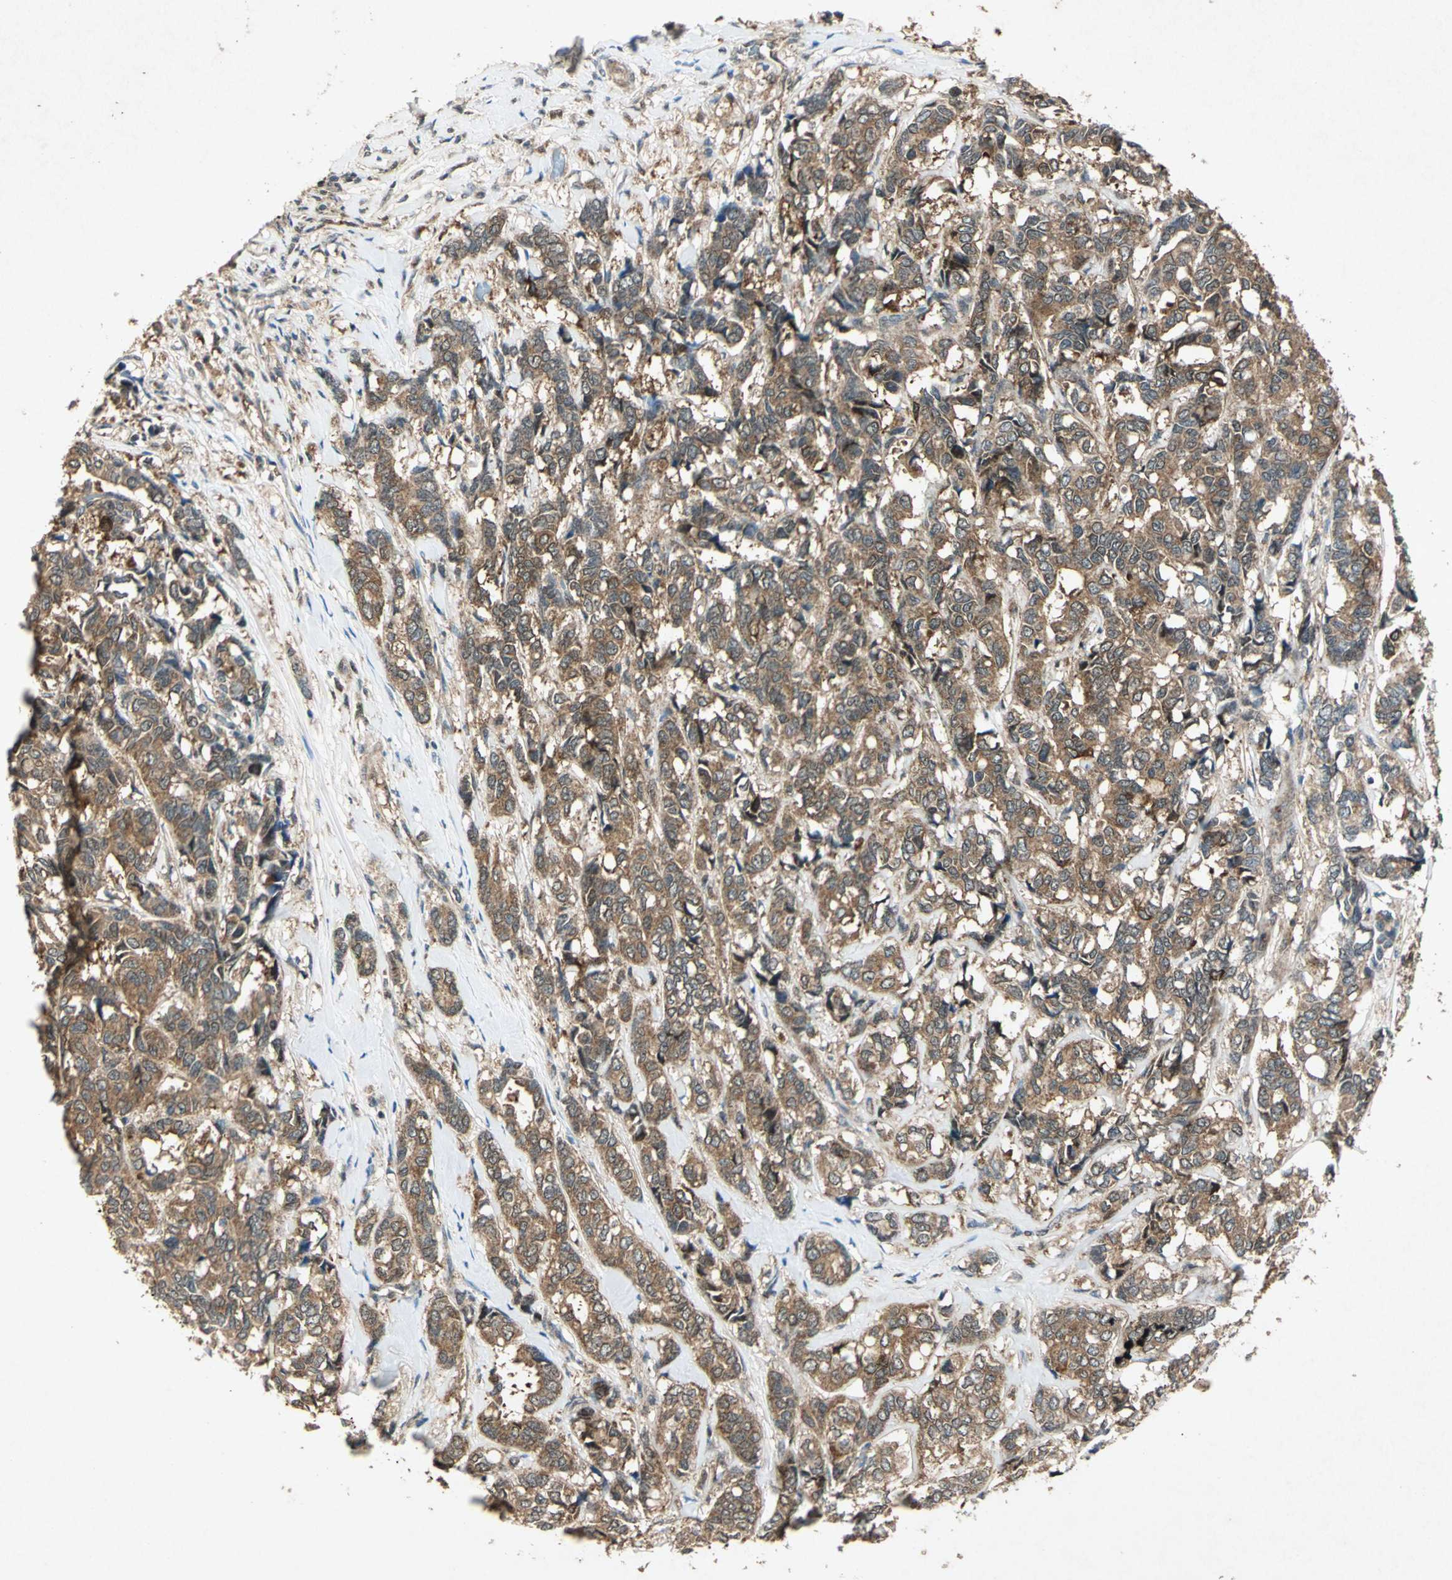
{"staining": {"intensity": "moderate", "quantity": ">75%", "location": "cytoplasmic/membranous"}, "tissue": "breast cancer", "cell_type": "Tumor cells", "image_type": "cancer", "snomed": [{"axis": "morphology", "description": "Duct carcinoma"}, {"axis": "topography", "description": "Breast"}], "caption": "Tumor cells demonstrate medium levels of moderate cytoplasmic/membranous expression in about >75% of cells in human invasive ductal carcinoma (breast).", "gene": "AHSA1", "patient": {"sex": "female", "age": 87}}